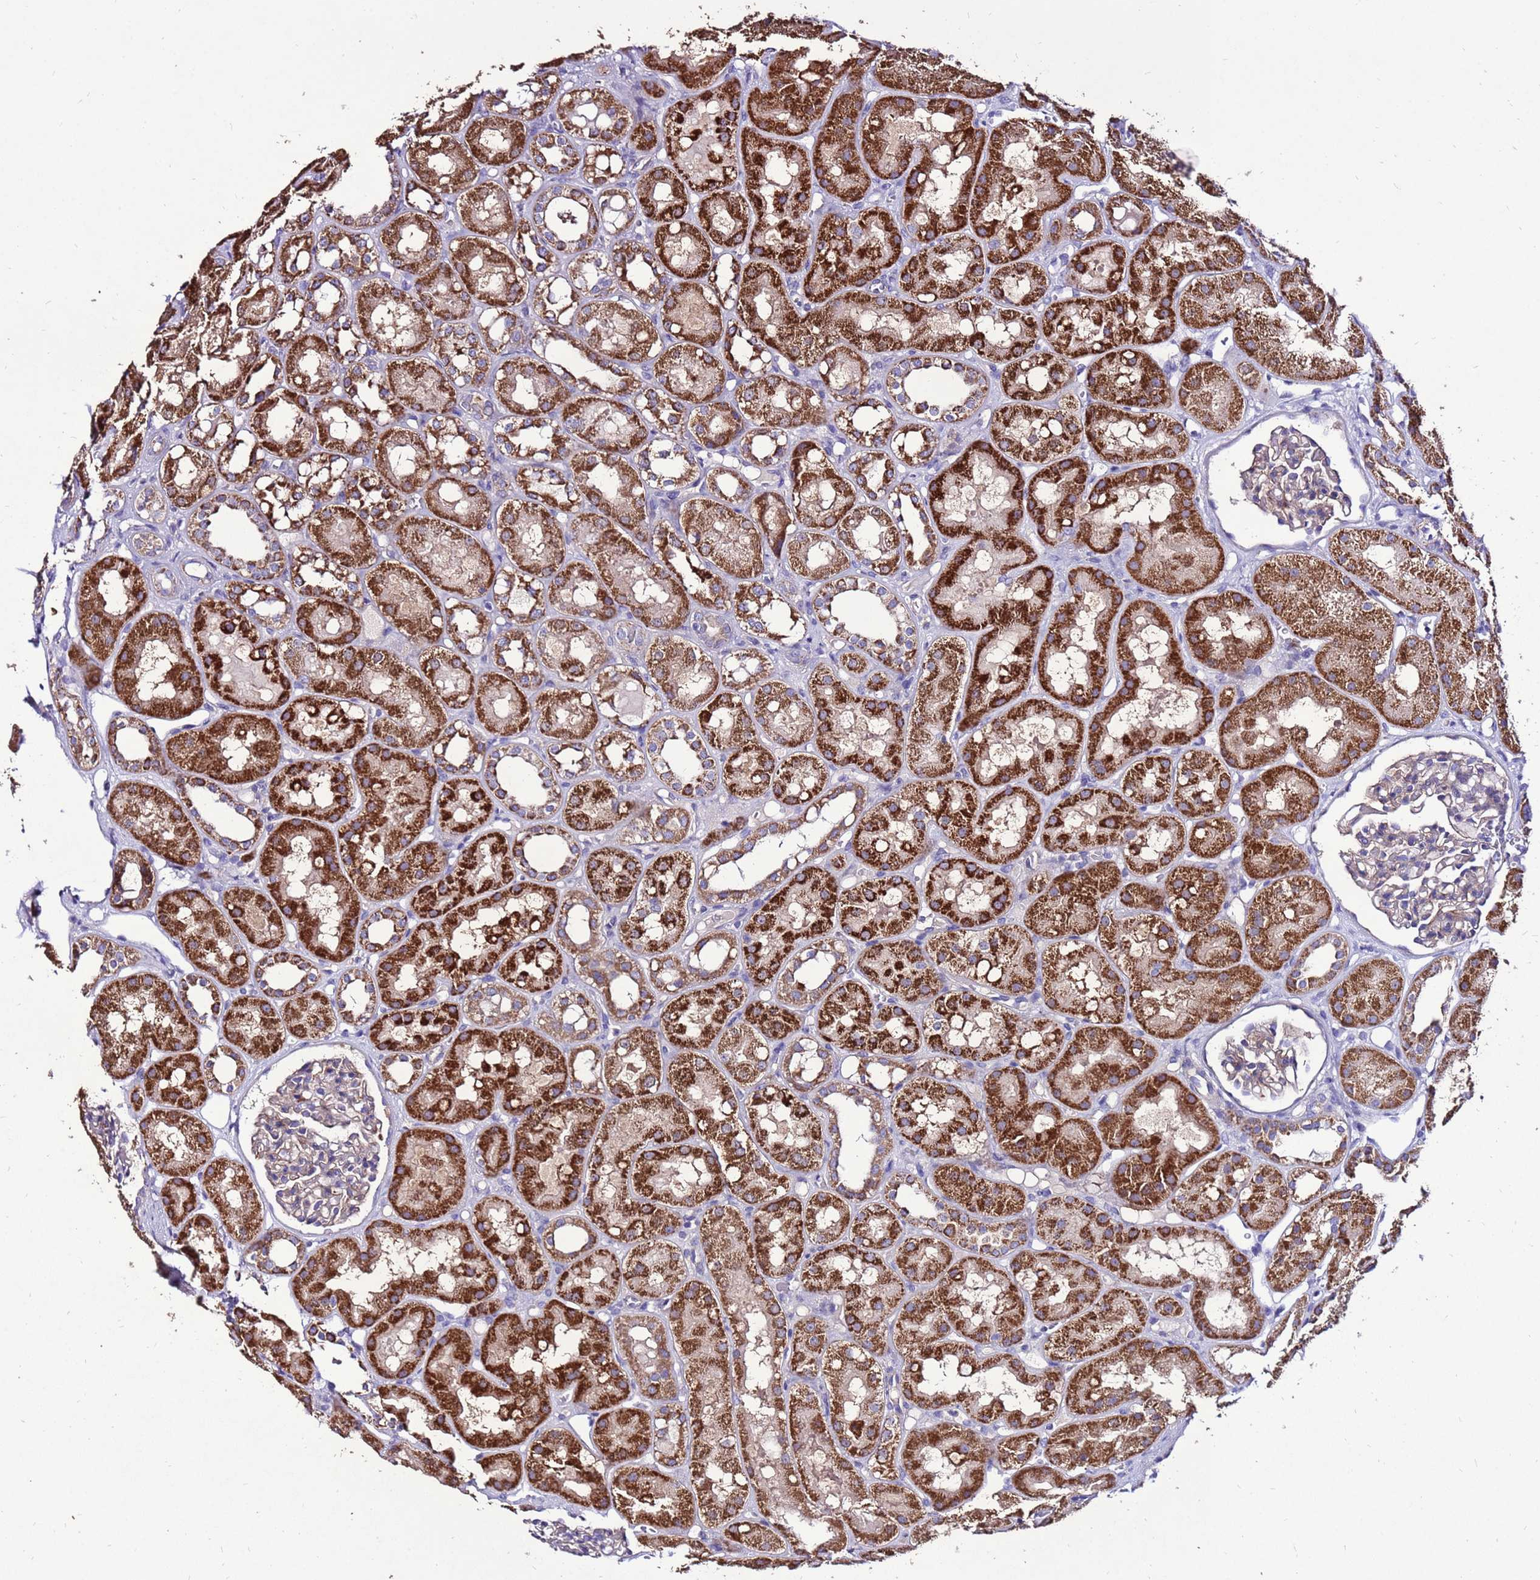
{"staining": {"intensity": "negative", "quantity": "none", "location": "none"}, "tissue": "kidney", "cell_type": "Cells in glomeruli", "image_type": "normal", "snomed": [{"axis": "morphology", "description": "Normal tissue, NOS"}, {"axis": "topography", "description": "Kidney"}], "caption": "The immunohistochemistry (IHC) histopathology image has no significant expression in cells in glomeruli of kidney.", "gene": "TMEM106C", "patient": {"sex": "male", "age": 16}}